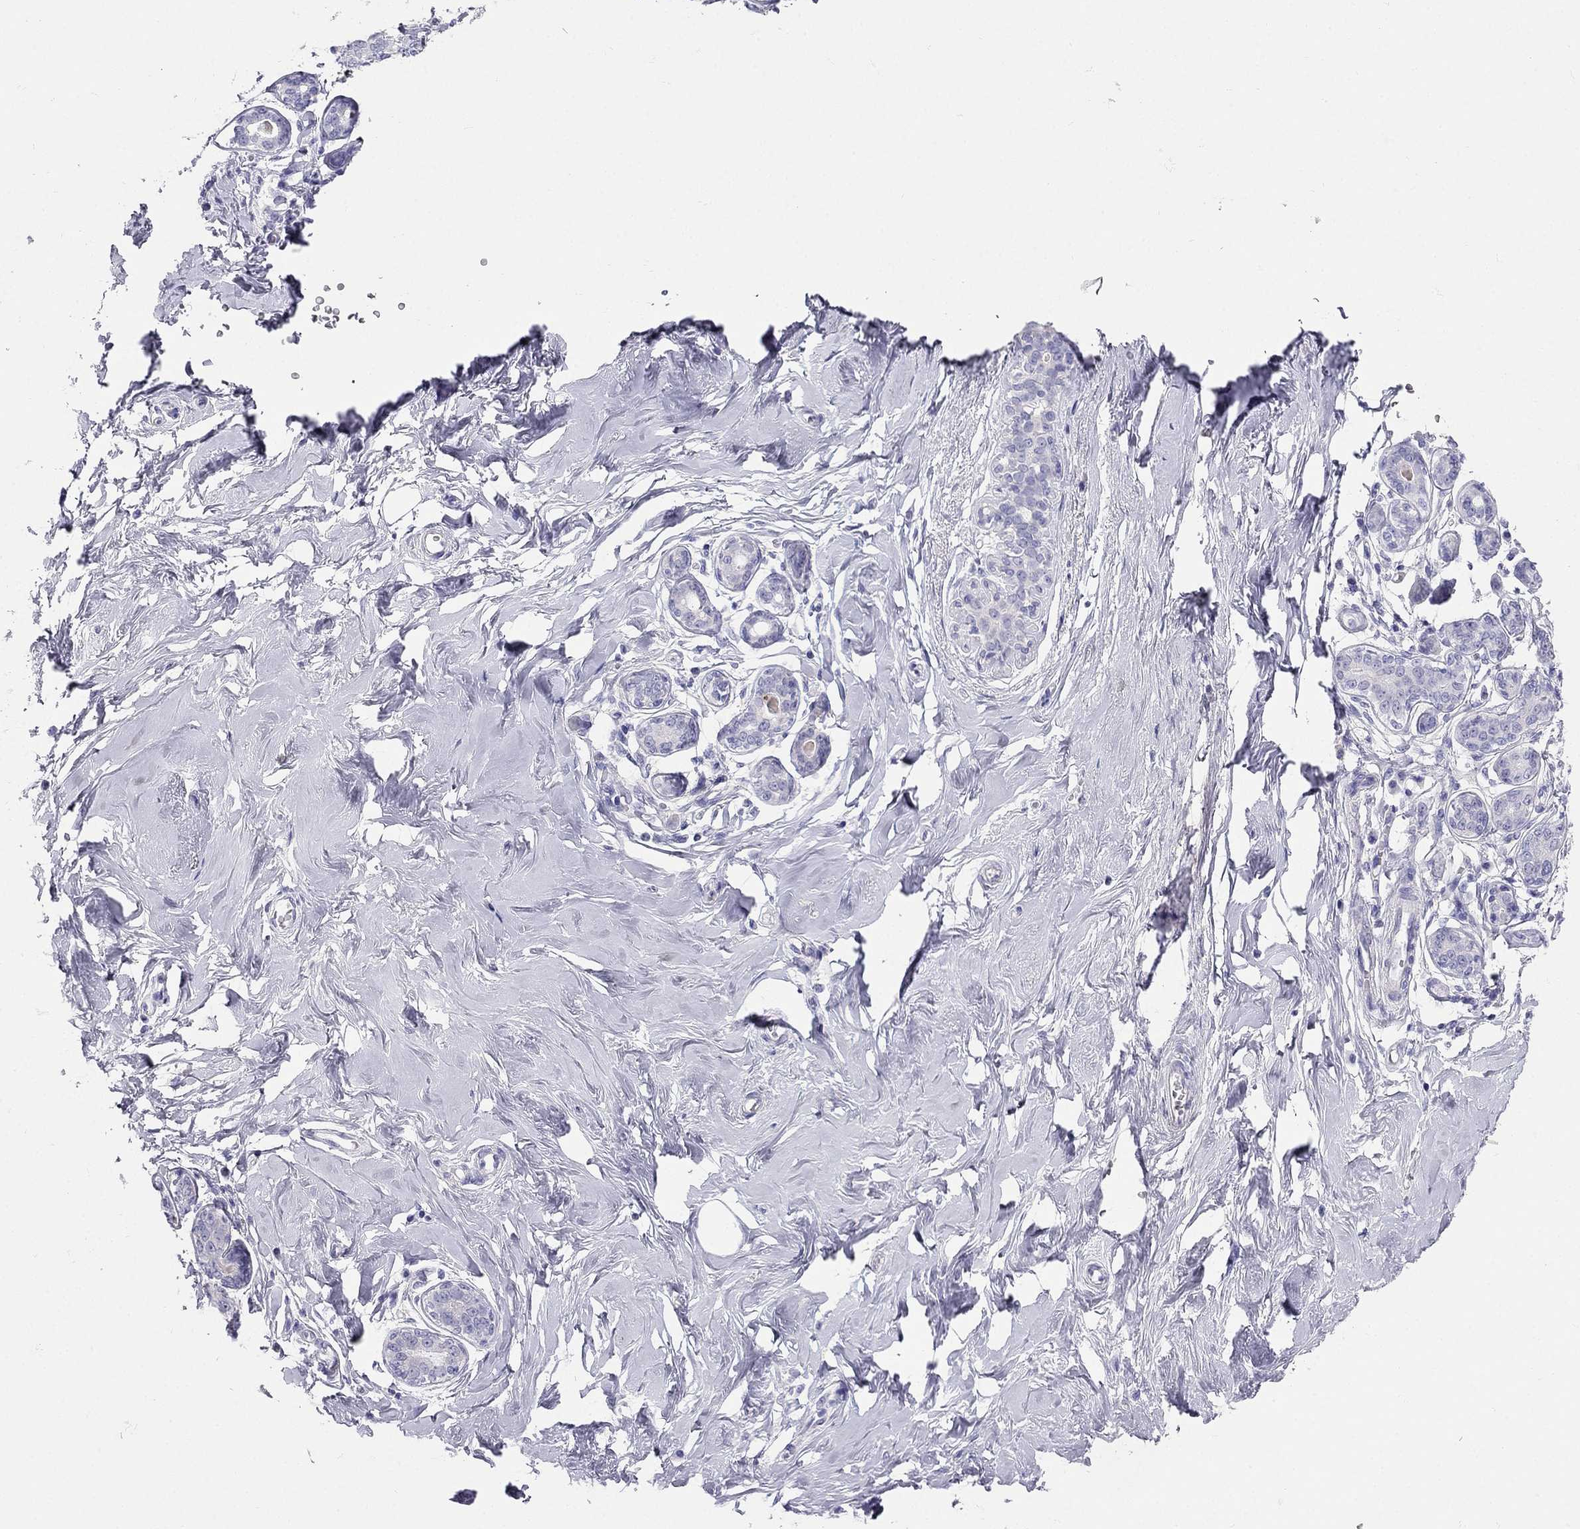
{"staining": {"intensity": "negative", "quantity": "none", "location": "none"}, "tissue": "breast", "cell_type": "Adipocytes", "image_type": "normal", "snomed": [{"axis": "morphology", "description": "Normal tissue, NOS"}, {"axis": "topography", "description": "Skin"}, {"axis": "topography", "description": "Breast"}], "caption": "Adipocytes are negative for protein expression in normal human breast. (Stains: DAB (3,3'-diaminobenzidine) IHC with hematoxylin counter stain, Microscopy: brightfield microscopy at high magnification).", "gene": "RFLNA", "patient": {"sex": "female", "age": 43}}